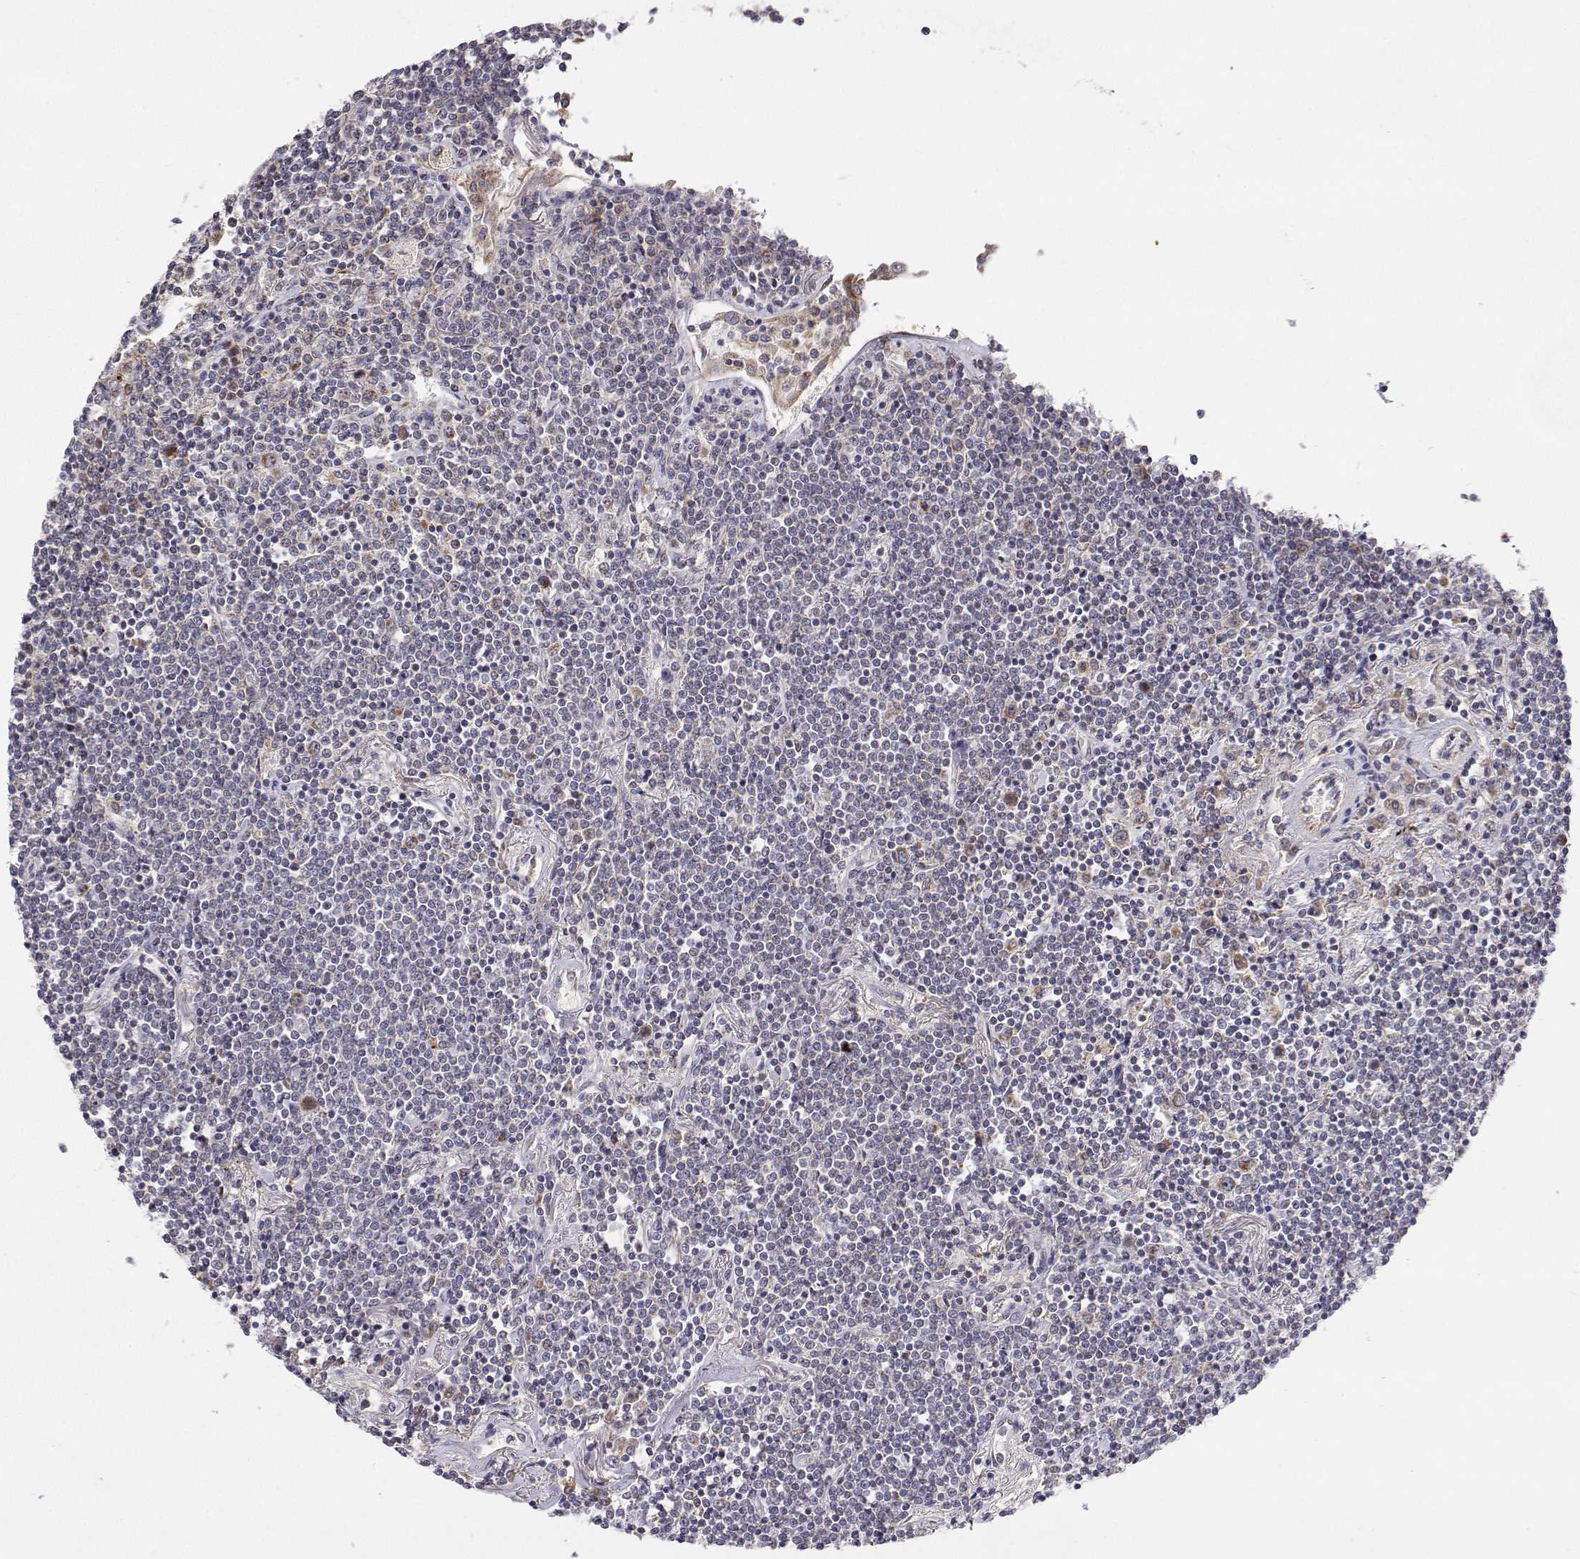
{"staining": {"intensity": "negative", "quantity": "none", "location": "none"}, "tissue": "lymphoma", "cell_type": "Tumor cells", "image_type": "cancer", "snomed": [{"axis": "morphology", "description": "Malignant lymphoma, non-Hodgkin's type, Low grade"}, {"axis": "topography", "description": "Lung"}], "caption": "Immunohistochemistry (IHC) histopathology image of malignant lymphoma, non-Hodgkin's type (low-grade) stained for a protein (brown), which reveals no positivity in tumor cells.", "gene": "MRPL3", "patient": {"sex": "female", "age": 71}}